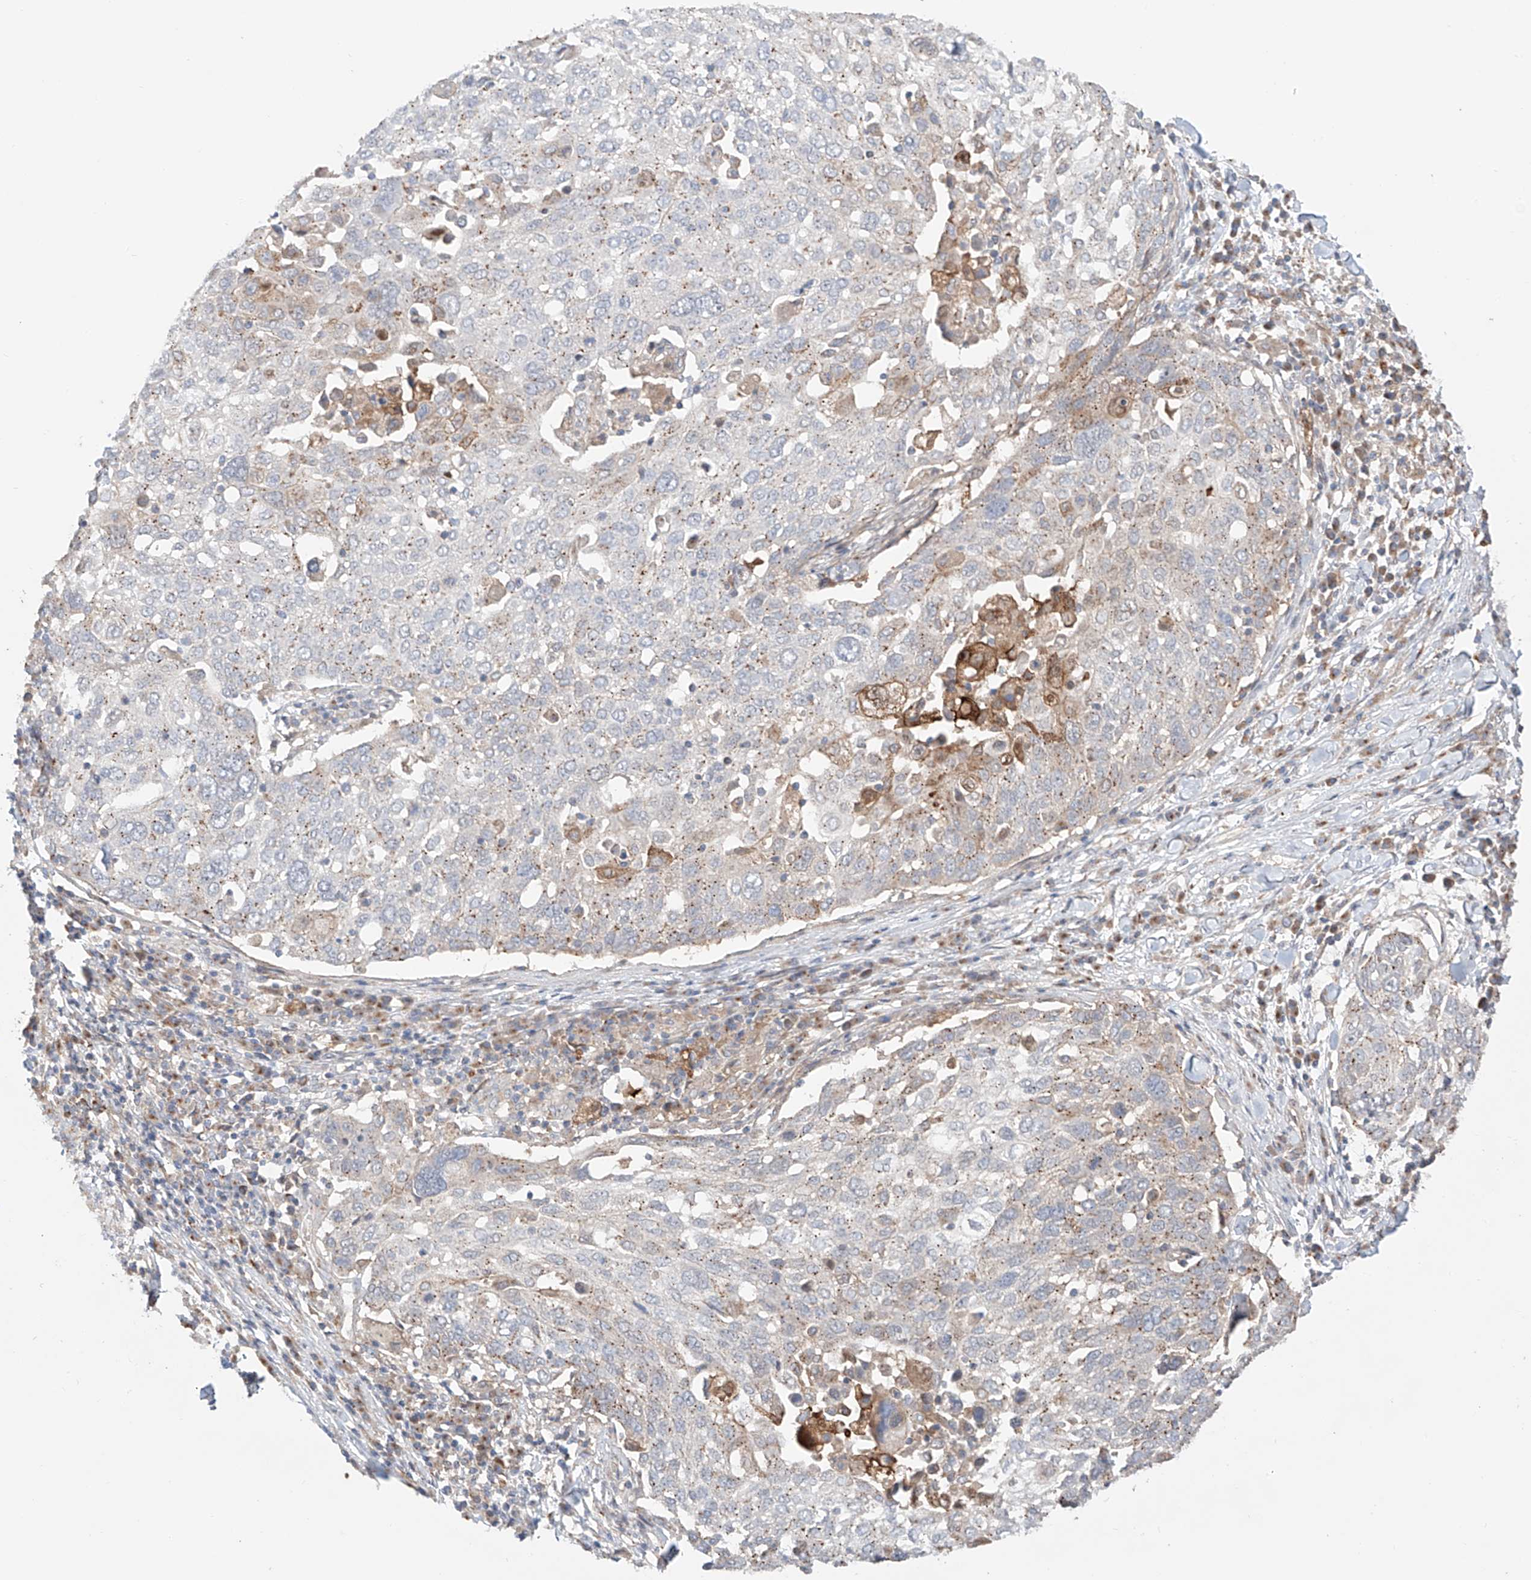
{"staining": {"intensity": "weak", "quantity": "25%-75%", "location": "cytoplasmic/membranous"}, "tissue": "lung cancer", "cell_type": "Tumor cells", "image_type": "cancer", "snomed": [{"axis": "morphology", "description": "Squamous cell carcinoma, NOS"}, {"axis": "topography", "description": "Lung"}], "caption": "Lung squamous cell carcinoma stained for a protein shows weak cytoplasmic/membranous positivity in tumor cells.", "gene": "MOSPD1", "patient": {"sex": "male", "age": 65}}